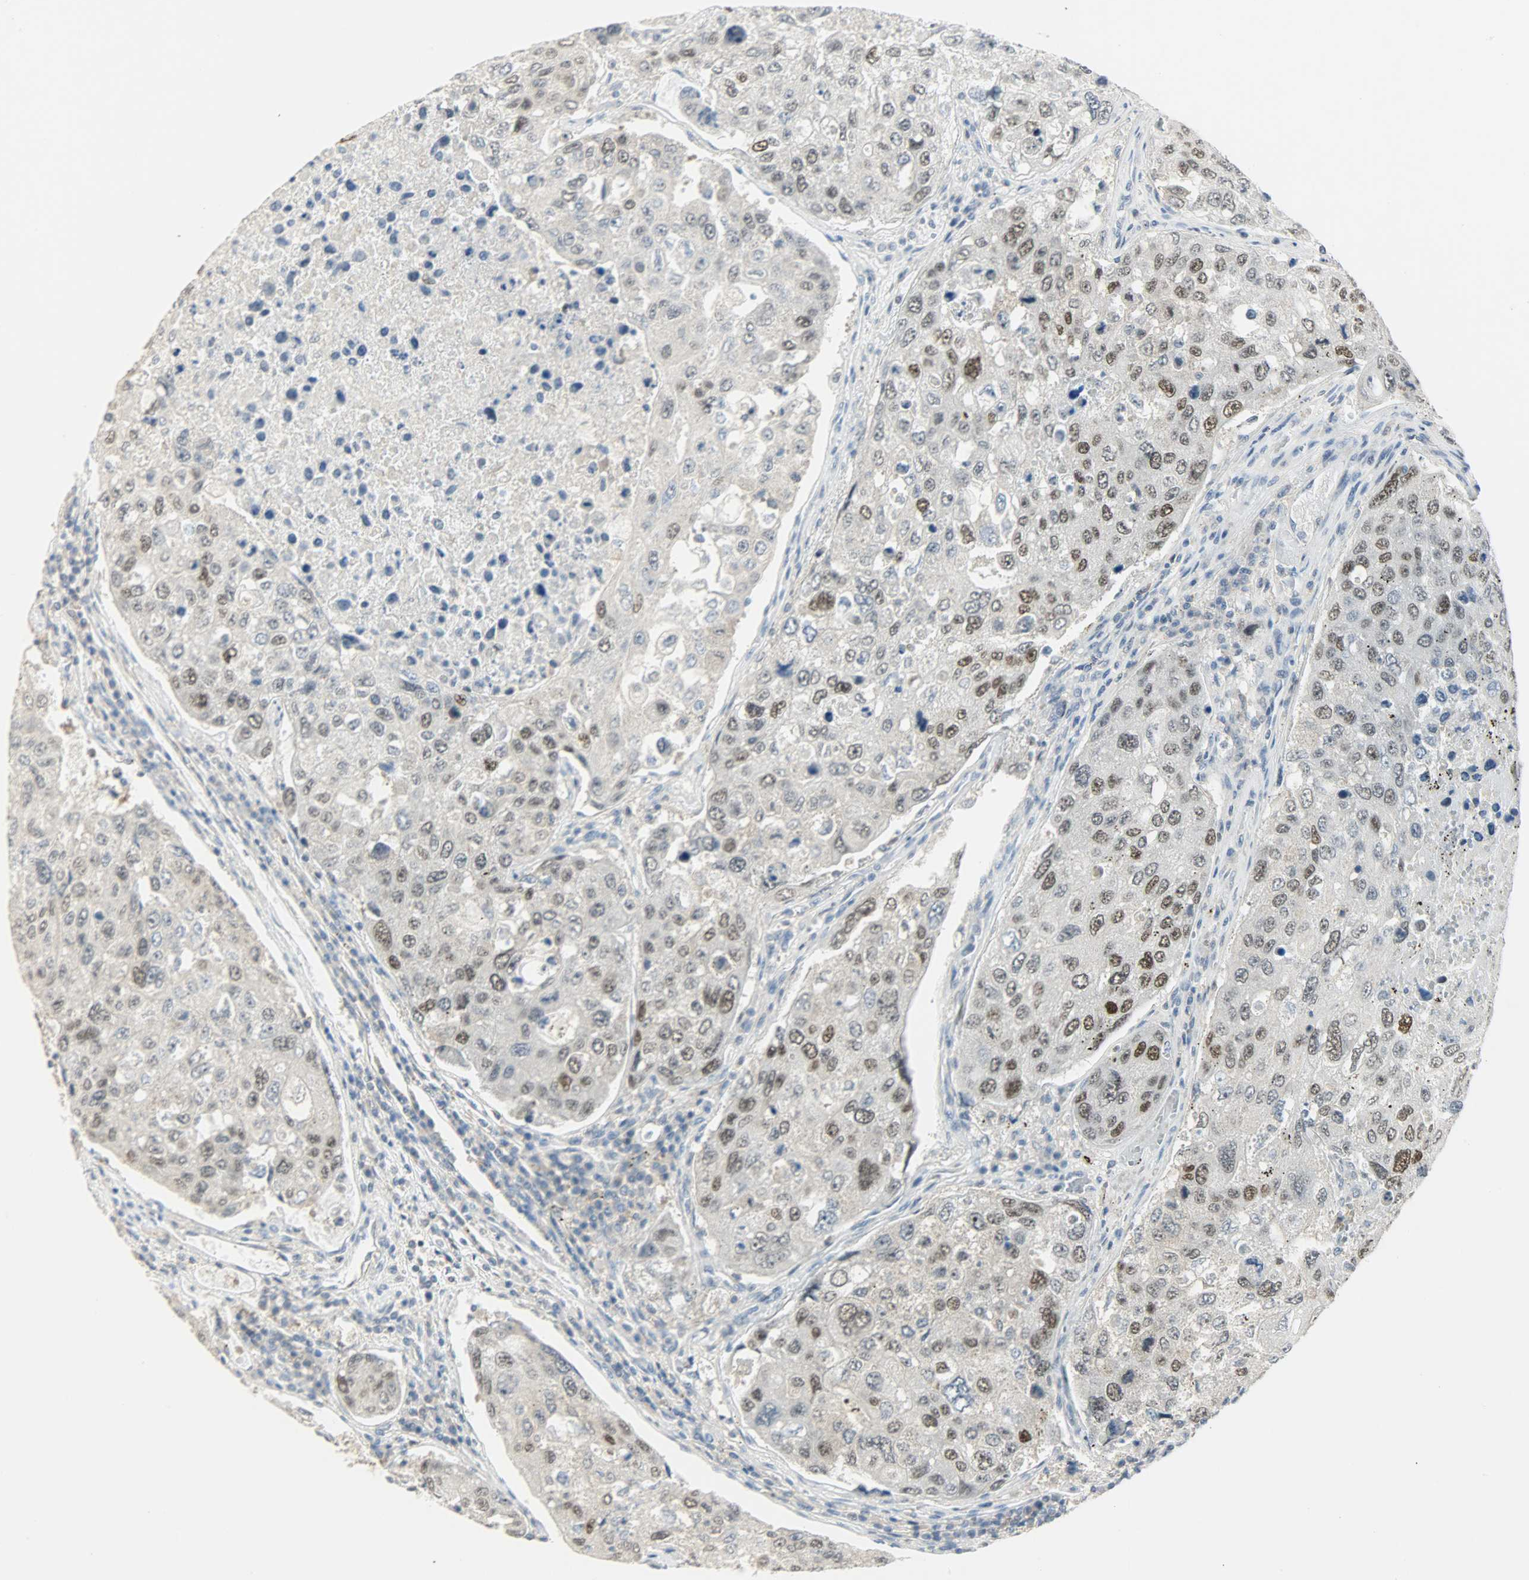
{"staining": {"intensity": "strong", "quantity": ">75%", "location": "nuclear"}, "tissue": "urothelial cancer", "cell_type": "Tumor cells", "image_type": "cancer", "snomed": [{"axis": "morphology", "description": "Urothelial carcinoma, High grade"}, {"axis": "topography", "description": "Lymph node"}, {"axis": "topography", "description": "Urinary bladder"}], "caption": "Urothelial cancer stained with DAB IHC shows high levels of strong nuclear expression in about >75% of tumor cells. (DAB (3,3'-diaminobenzidine) IHC, brown staining for protein, blue staining for nuclei).", "gene": "PPARG", "patient": {"sex": "male", "age": 51}}